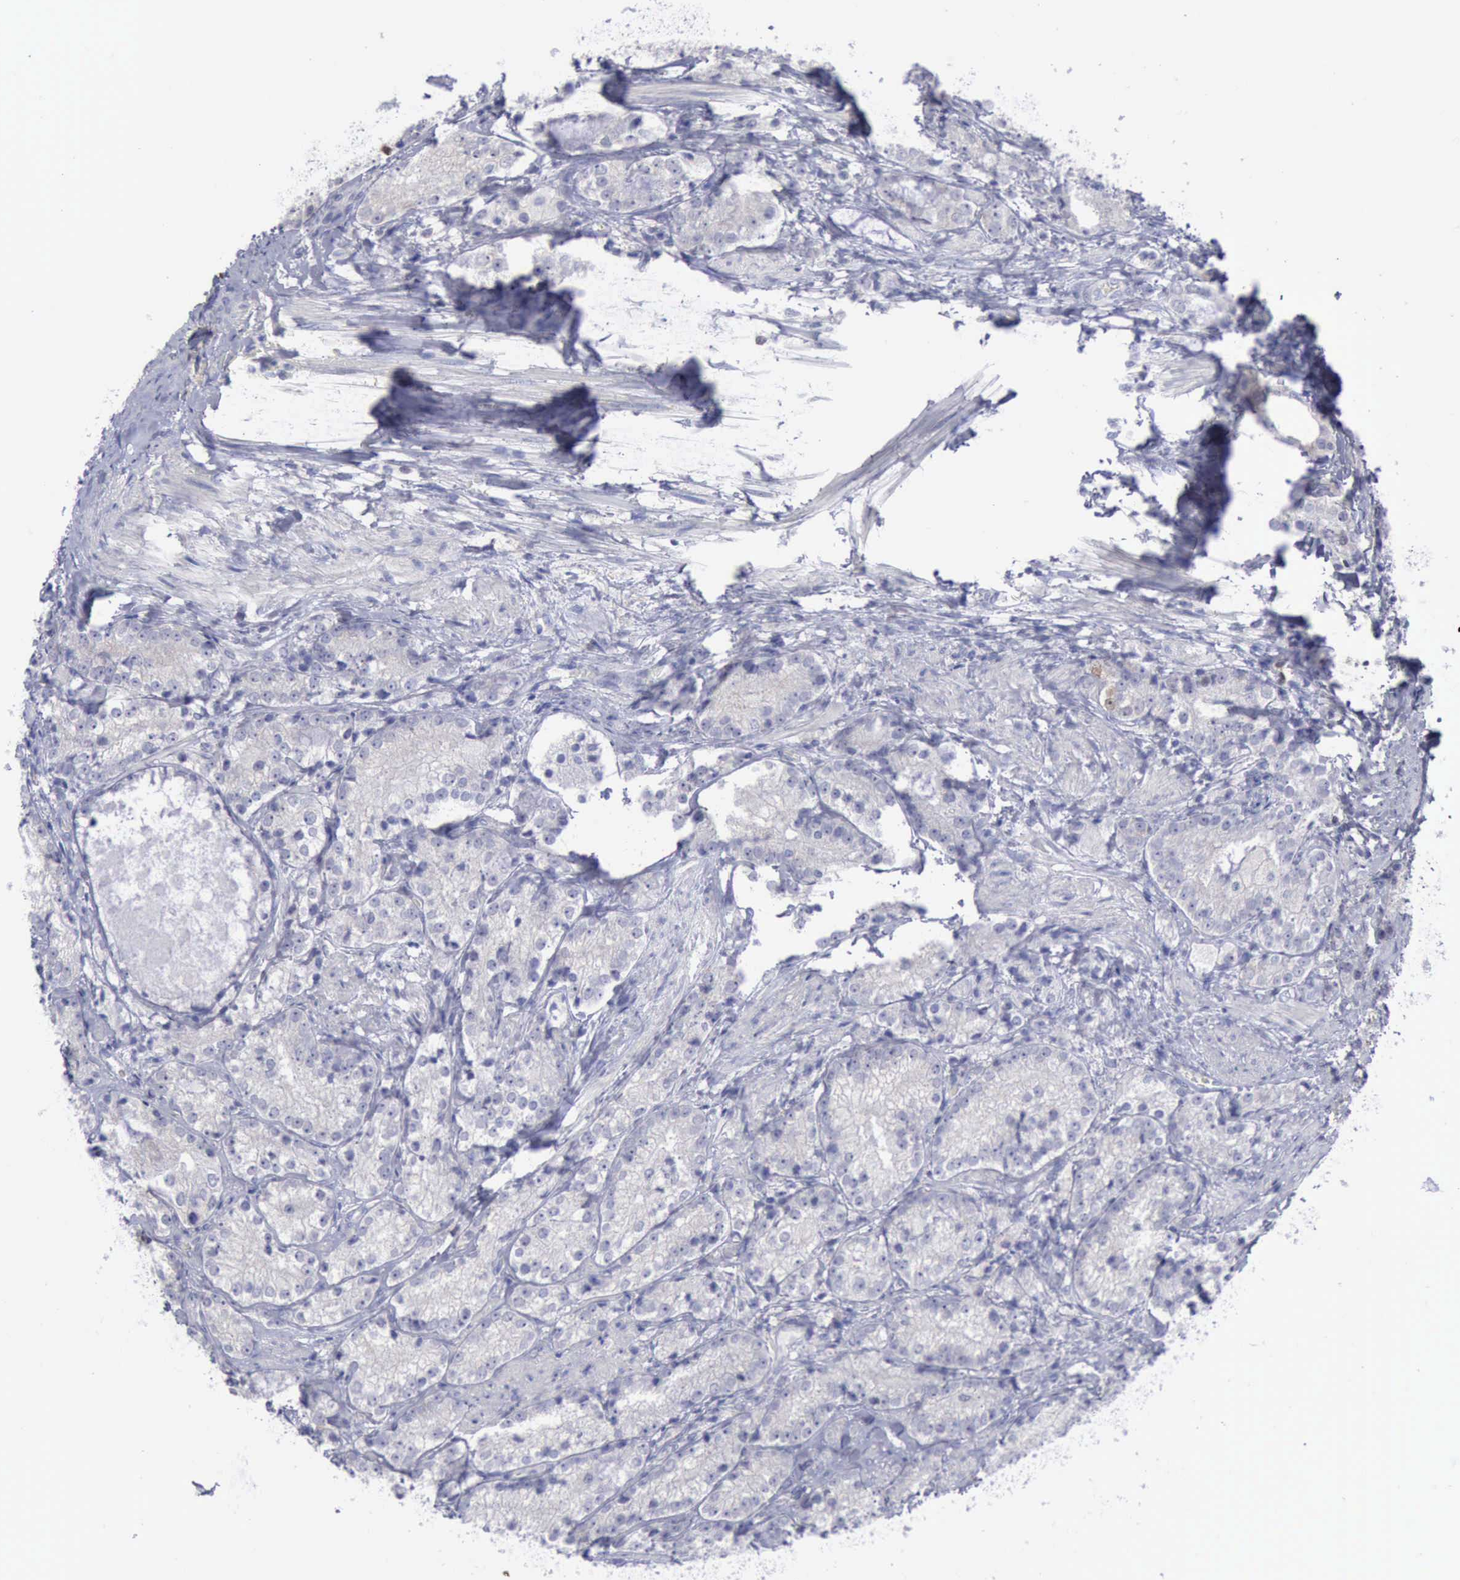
{"staining": {"intensity": "negative", "quantity": "none", "location": "none"}, "tissue": "prostate cancer", "cell_type": "Tumor cells", "image_type": "cancer", "snomed": [{"axis": "morphology", "description": "Adenocarcinoma, High grade"}, {"axis": "topography", "description": "Prostate"}], "caption": "DAB (3,3'-diaminobenzidine) immunohistochemical staining of high-grade adenocarcinoma (prostate) displays no significant expression in tumor cells.", "gene": "SATB2", "patient": {"sex": "male", "age": 63}}